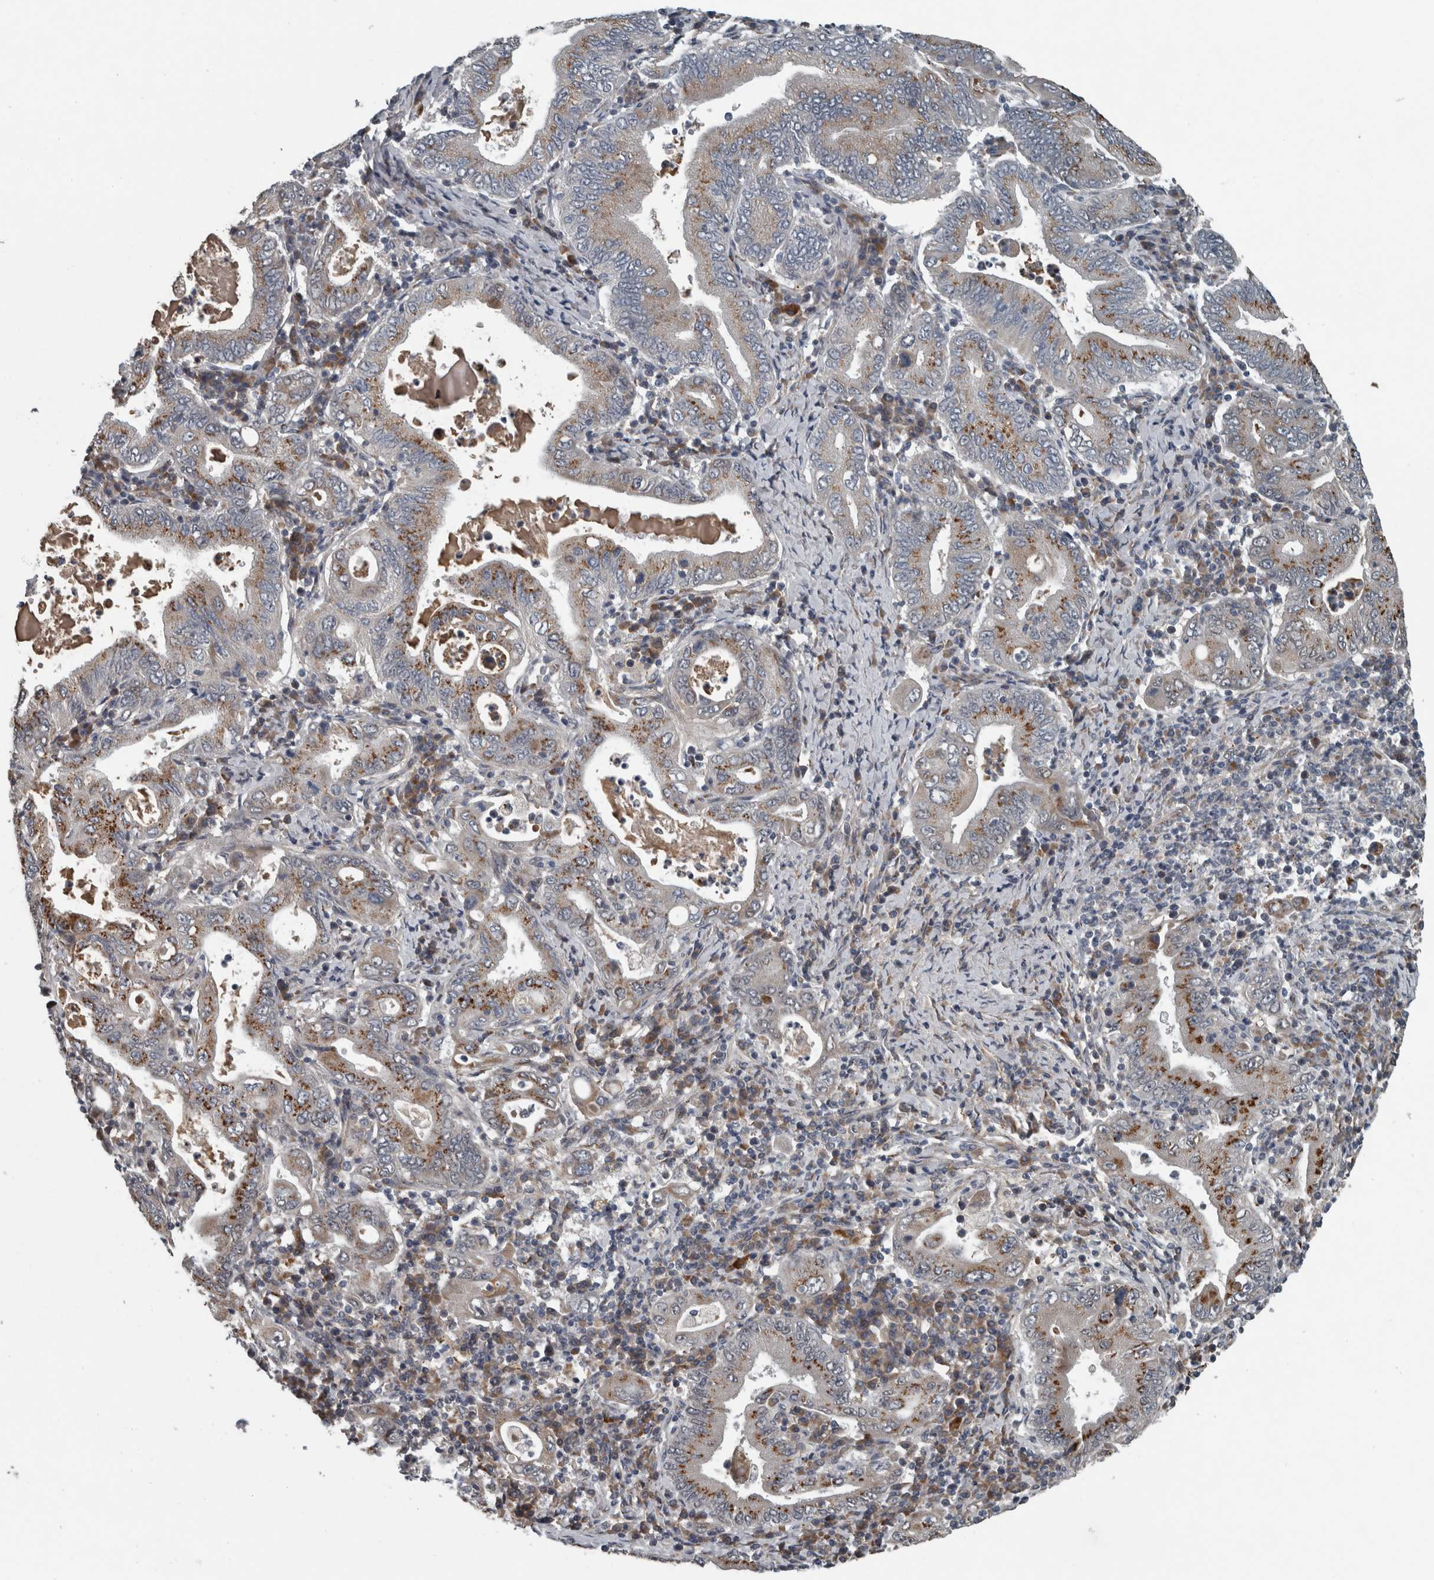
{"staining": {"intensity": "moderate", "quantity": ">75%", "location": "cytoplasmic/membranous"}, "tissue": "stomach cancer", "cell_type": "Tumor cells", "image_type": "cancer", "snomed": [{"axis": "morphology", "description": "Normal tissue, NOS"}, {"axis": "morphology", "description": "Adenocarcinoma, NOS"}, {"axis": "topography", "description": "Esophagus"}, {"axis": "topography", "description": "Stomach, upper"}, {"axis": "topography", "description": "Peripheral nerve tissue"}], "caption": "Moderate cytoplasmic/membranous protein expression is present in approximately >75% of tumor cells in stomach cancer (adenocarcinoma). Using DAB (brown) and hematoxylin (blue) stains, captured at high magnification using brightfield microscopy.", "gene": "ZNF345", "patient": {"sex": "male", "age": 62}}